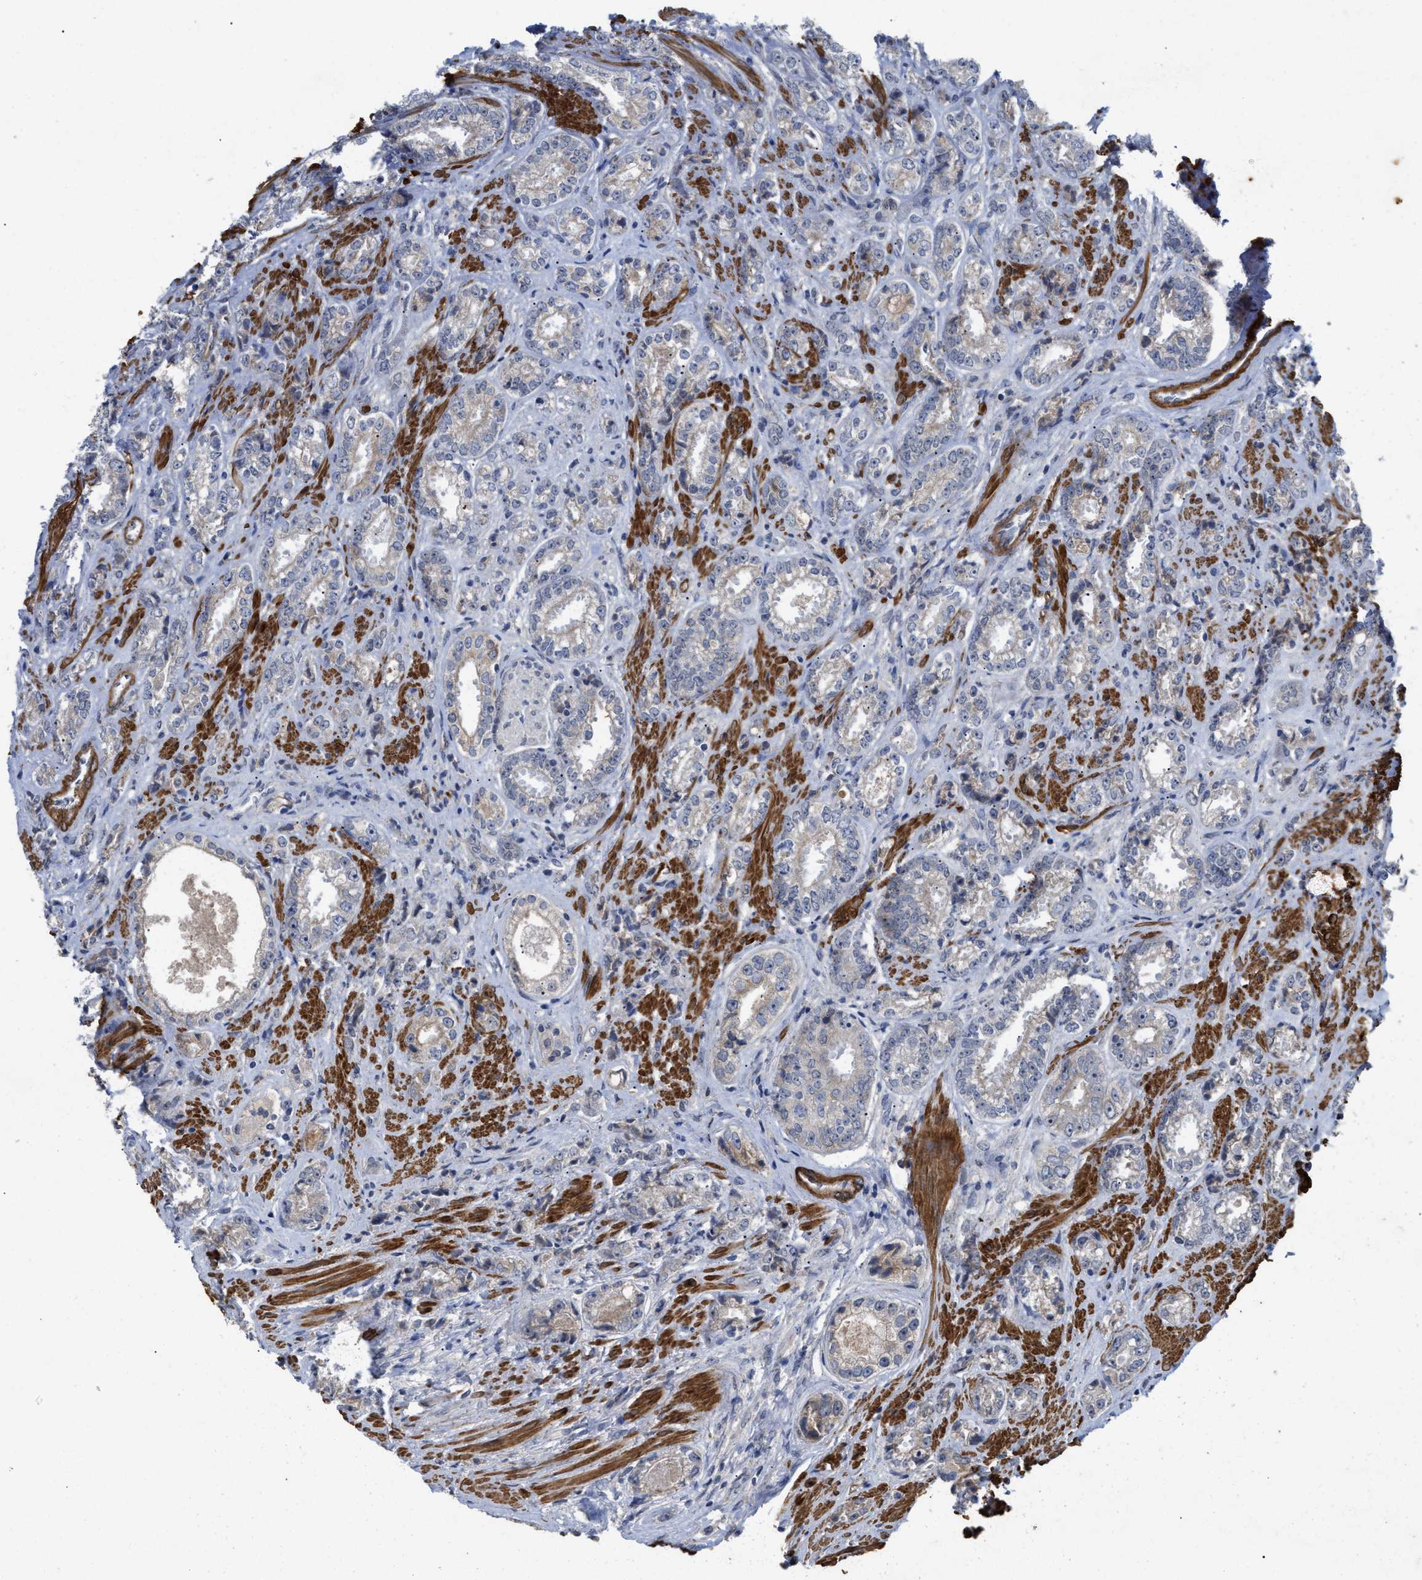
{"staining": {"intensity": "weak", "quantity": "<25%", "location": "cytoplasmic/membranous"}, "tissue": "prostate cancer", "cell_type": "Tumor cells", "image_type": "cancer", "snomed": [{"axis": "morphology", "description": "Adenocarcinoma, High grade"}, {"axis": "topography", "description": "Prostate"}], "caption": "A histopathology image of prostate cancer stained for a protein displays no brown staining in tumor cells. Brightfield microscopy of immunohistochemistry (IHC) stained with DAB (3,3'-diaminobenzidine) (brown) and hematoxylin (blue), captured at high magnification.", "gene": "ST6GALNAC6", "patient": {"sex": "male", "age": 61}}